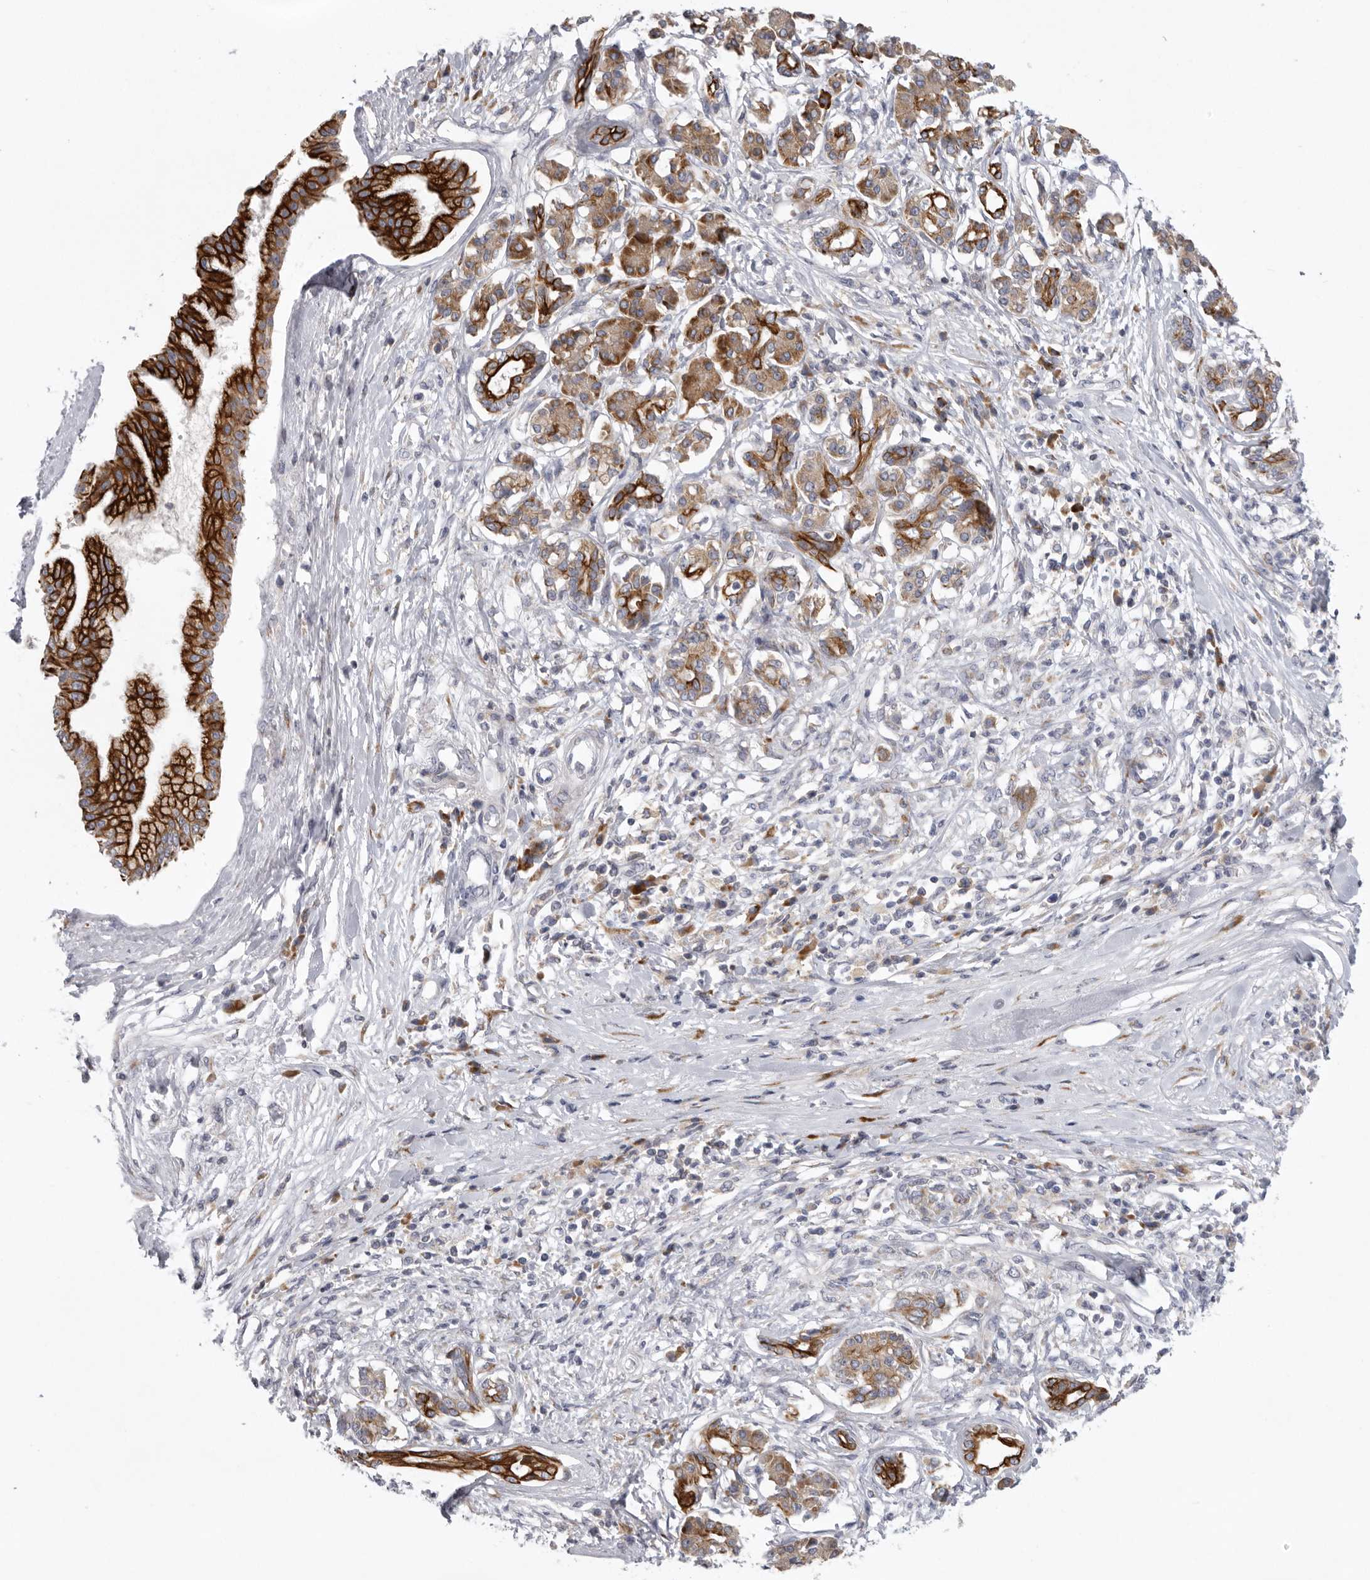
{"staining": {"intensity": "strong", "quantity": ">75%", "location": "cytoplasmic/membranous"}, "tissue": "pancreatic cancer", "cell_type": "Tumor cells", "image_type": "cancer", "snomed": [{"axis": "morphology", "description": "Adenocarcinoma, NOS"}, {"axis": "topography", "description": "Pancreas"}], "caption": "Immunohistochemistry histopathology image of human pancreatic adenocarcinoma stained for a protein (brown), which displays high levels of strong cytoplasmic/membranous positivity in approximately >75% of tumor cells.", "gene": "USP24", "patient": {"sex": "female", "age": 56}}